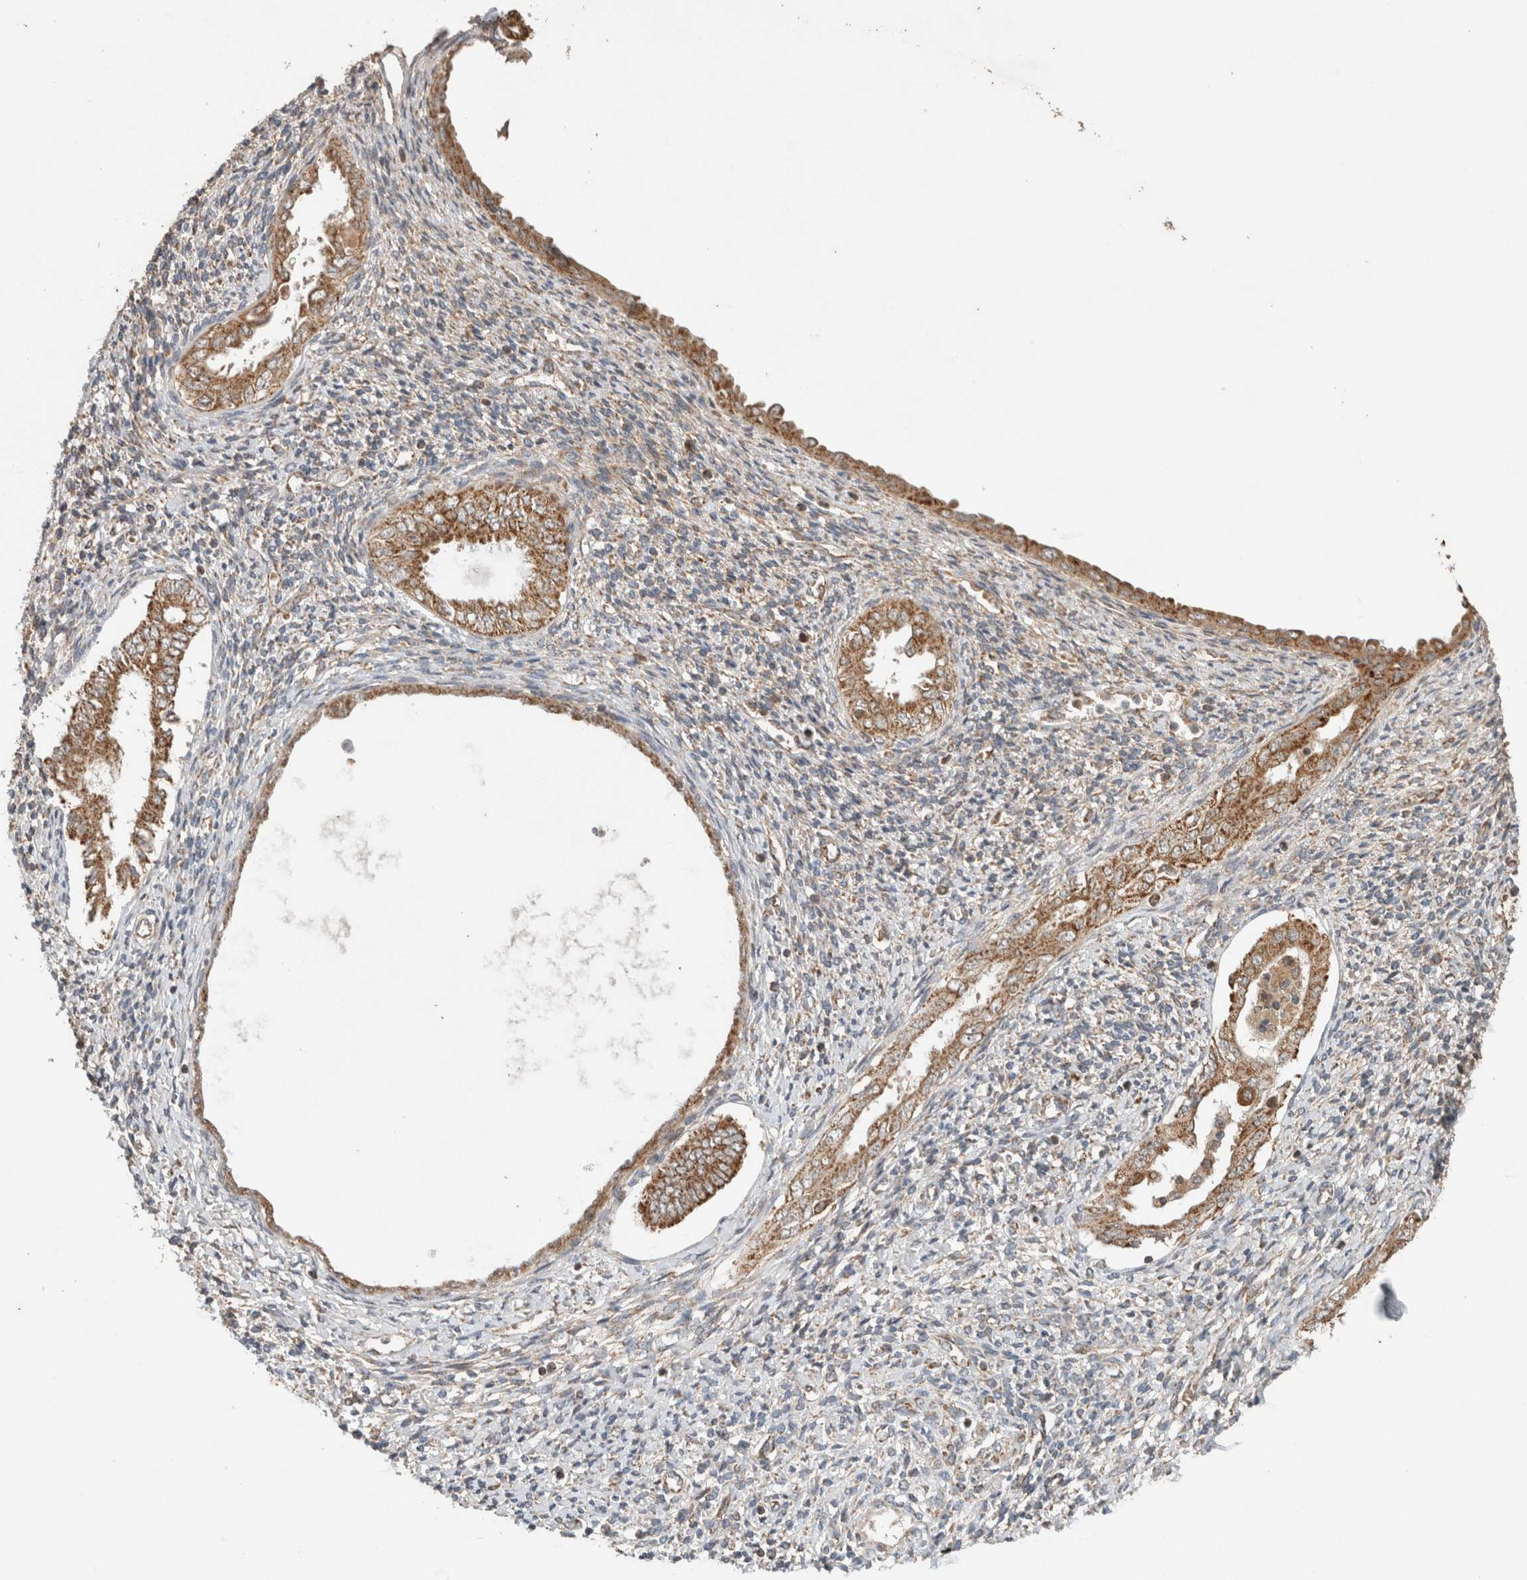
{"staining": {"intensity": "moderate", "quantity": "<25%", "location": "cytoplasmic/membranous"}, "tissue": "endometrium", "cell_type": "Cells in endometrial stroma", "image_type": "normal", "snomed": [{"axis": "morphology", "description": "Normal tissue, NOS"}, {"axis": "topography", "description": "Endometrium"}], "caption": "Cells in endometrial stroma display low levels of moderate cytoplasmic/membranous positivity in about <25% of cells in benign human endometrium.", "gene": "EIF2B3", "patient": {"sex": "female", "age": 66}}